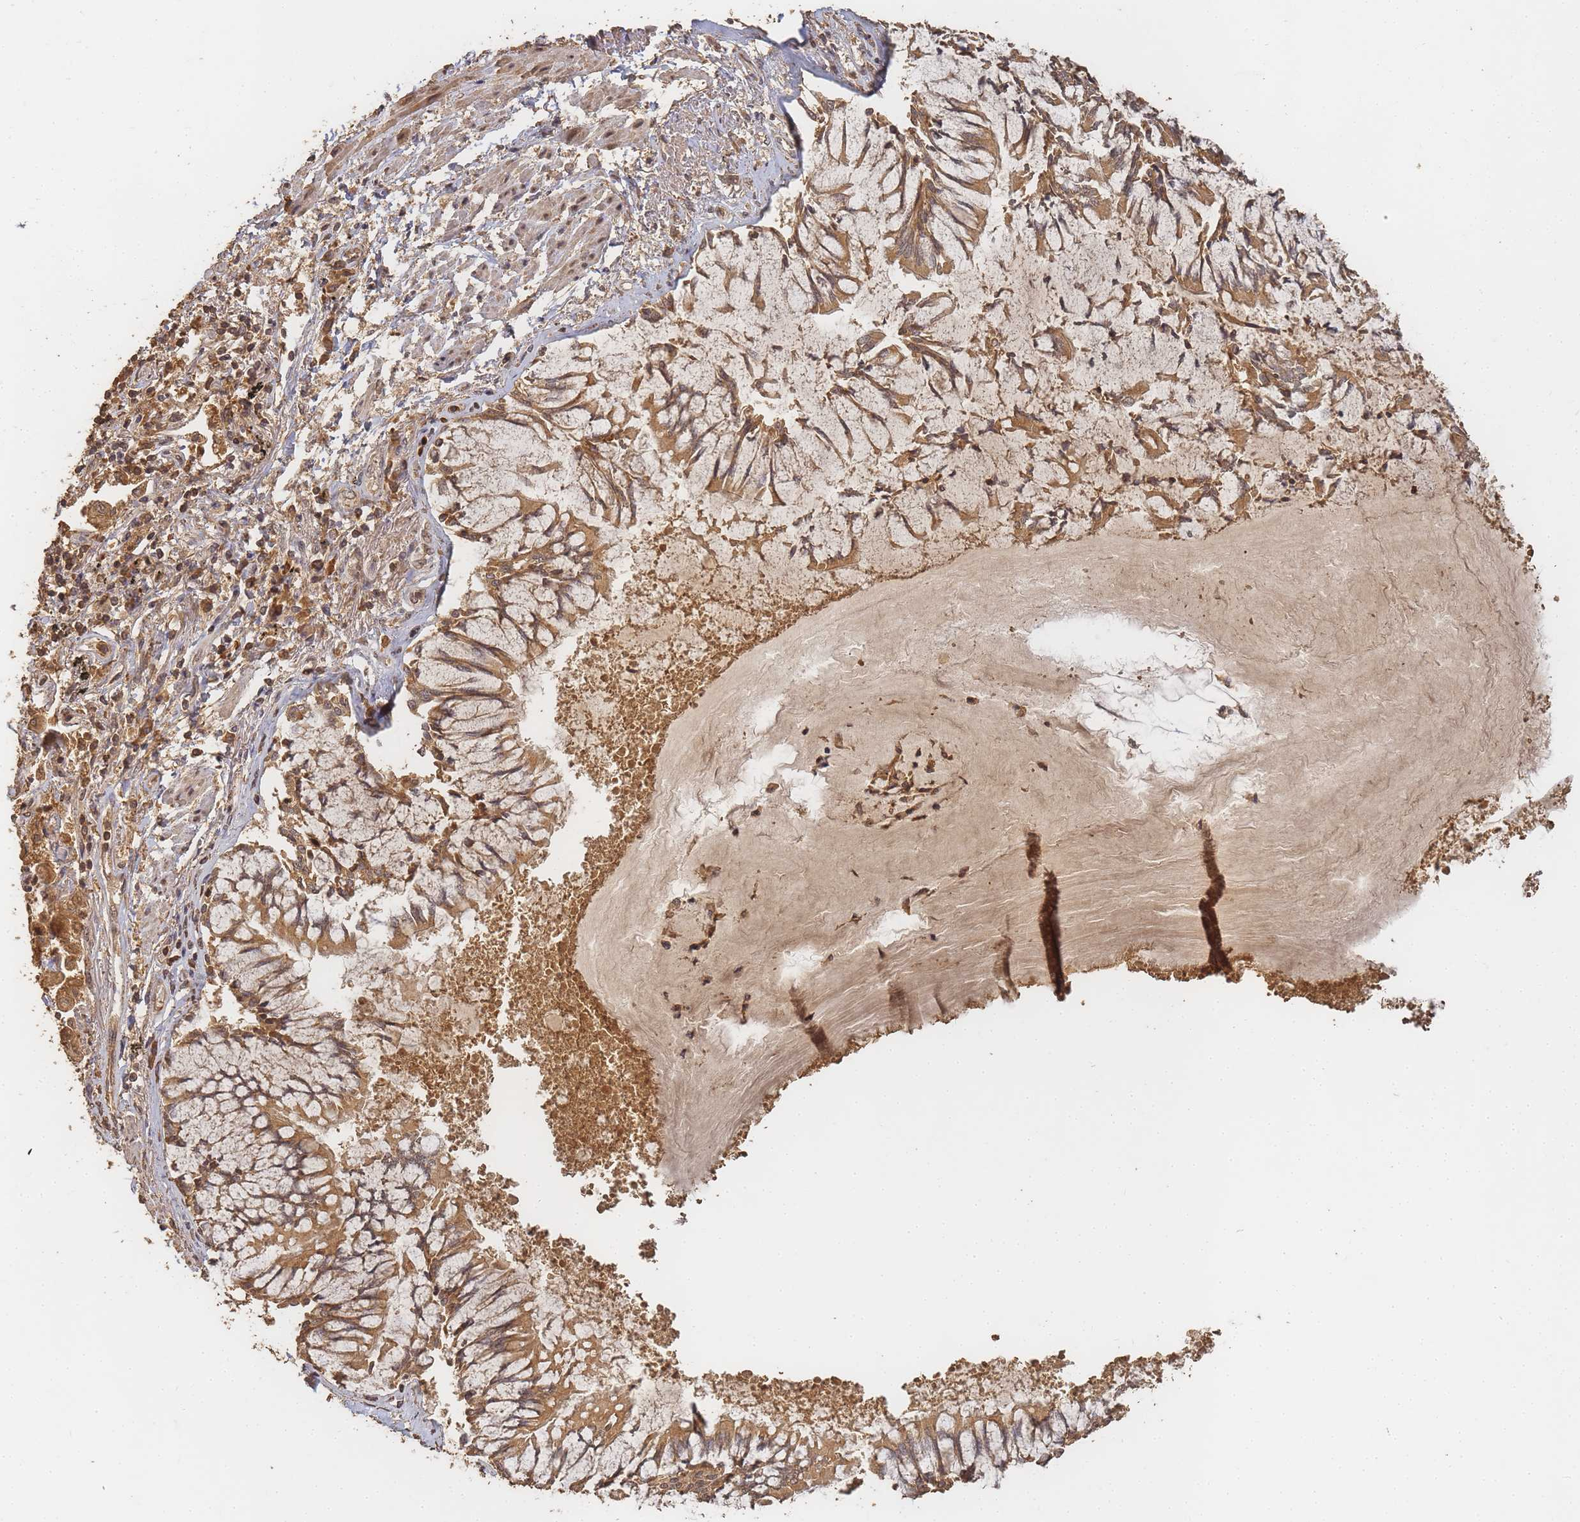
{"staining": {"intensity": "moderate", "quantity": ">75%", "location": "cytoplasmic/membranous"}, "tissue": "lung cancer", "cell_type": "Tumor cells", "image_type": "cancer", "snomed": [{"axis": "morphology", "description": "Adenocarcinoma, NOS"}, {"axis": "topography", "description": "Lung"}], "caption": "Lung cancer (adenocarcinoma) stained with a brown dye demonstrates moderate cytoplasmic/membranous positive positivity in approximately >75% of tumor cells.", "gene": "ALKBH1", "patient": {"sex": "male", "age": 67}}